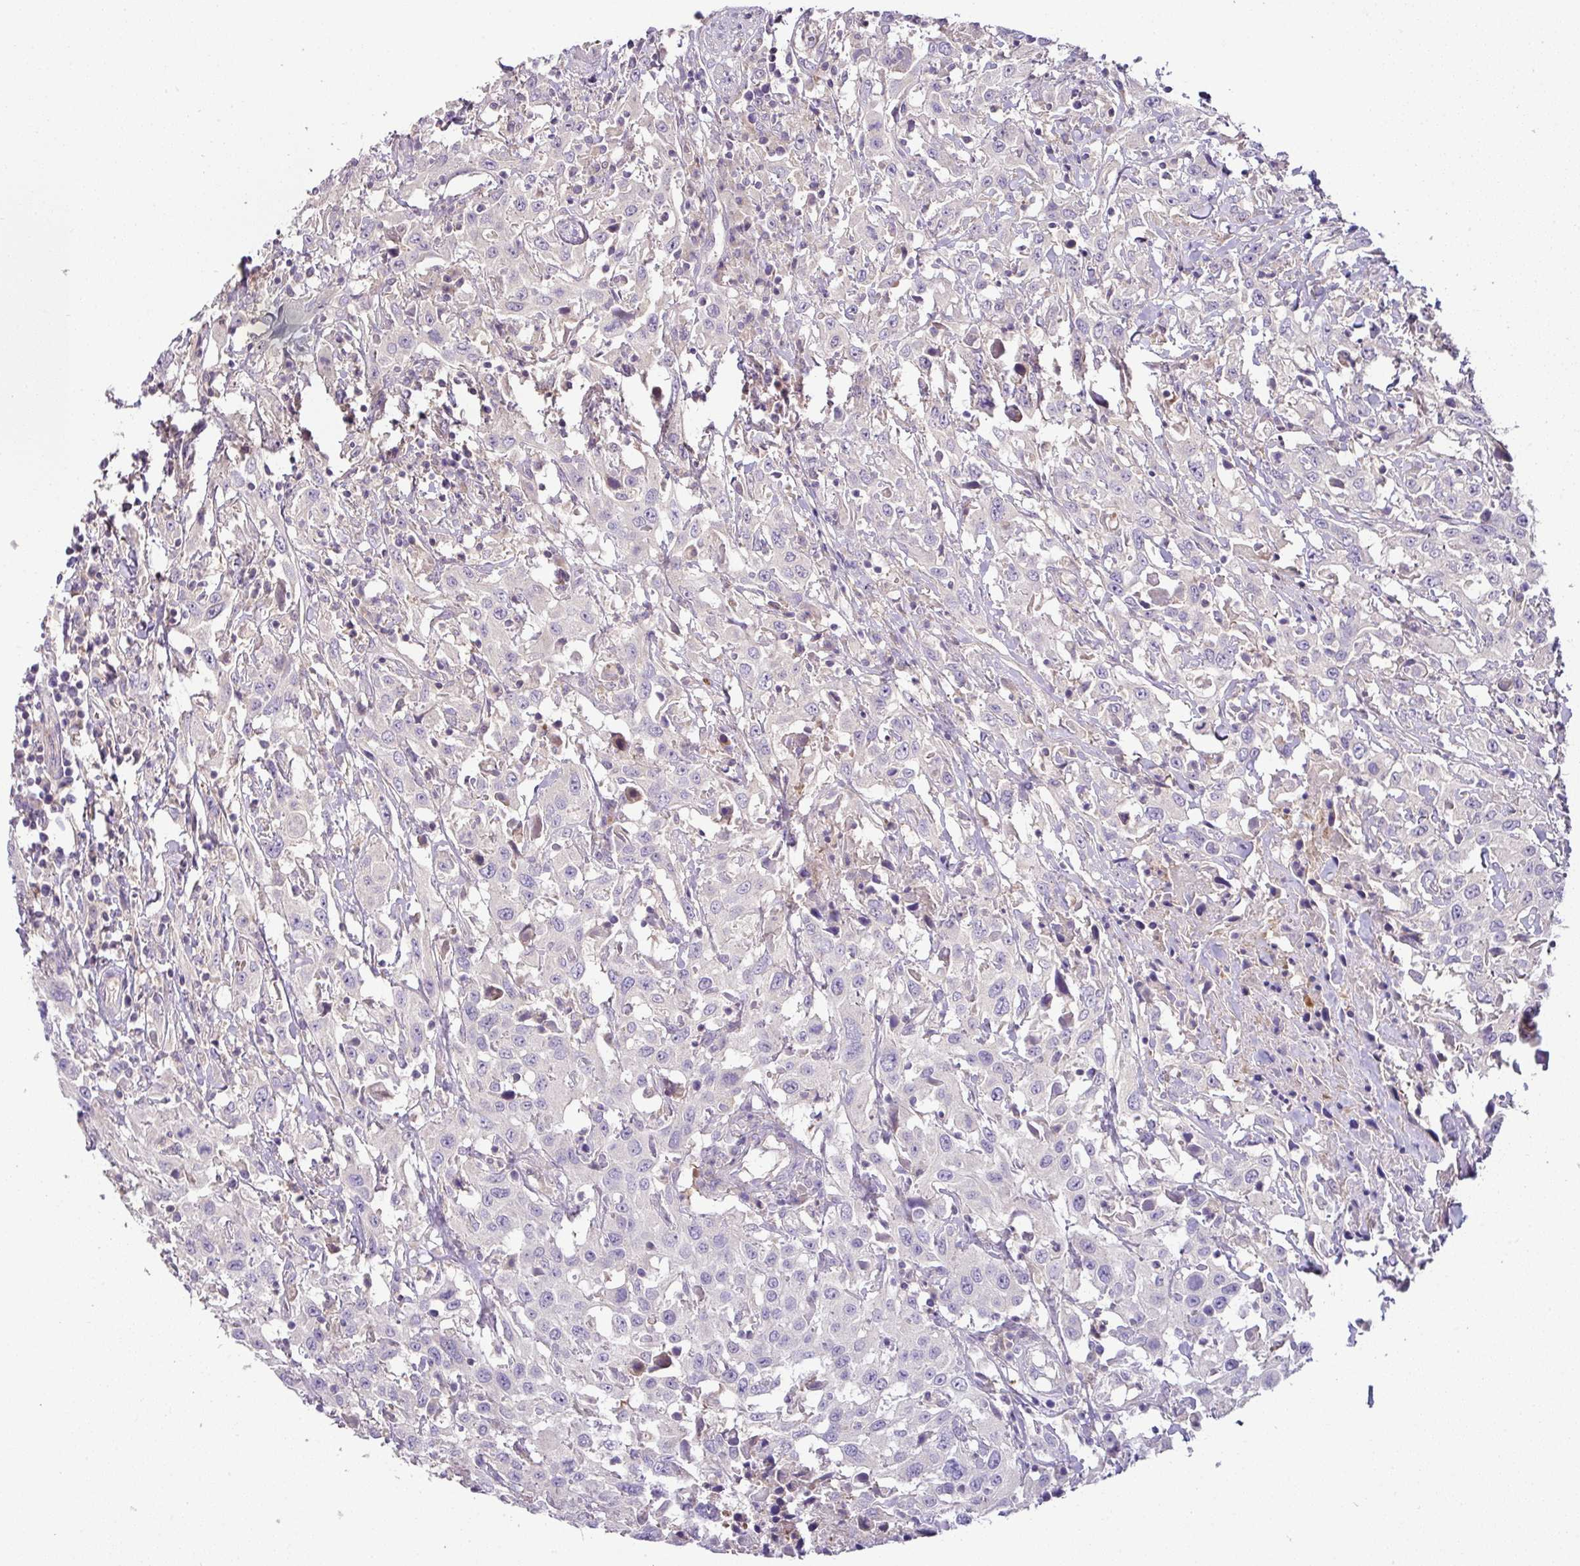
{"staining": {"intensity": "negative", "quantity": "none", "location": "none"}, "tissue": "urothelial cancer", "cell_type": "Tumor cells", "image_type": "cancer", "snomed": [{"axis": "morphology", "description": "Urothelial carcinoma, High grade"}, {"axis": "topography", "description": "Urinary bladder"}], "caption": "A high-resolution photomicrograph shows IHC staining of urothelial carcinoma (high-grade), which displays no significant positivity in tumor cells. (Stains: DAB immunohistochemistry (IHC) with hematoxylin counter stain, Microscopy: brightfield microscopy at high magnification).", "gene": "HOXC13", "patient": {"sex": "male", "age": 61}}